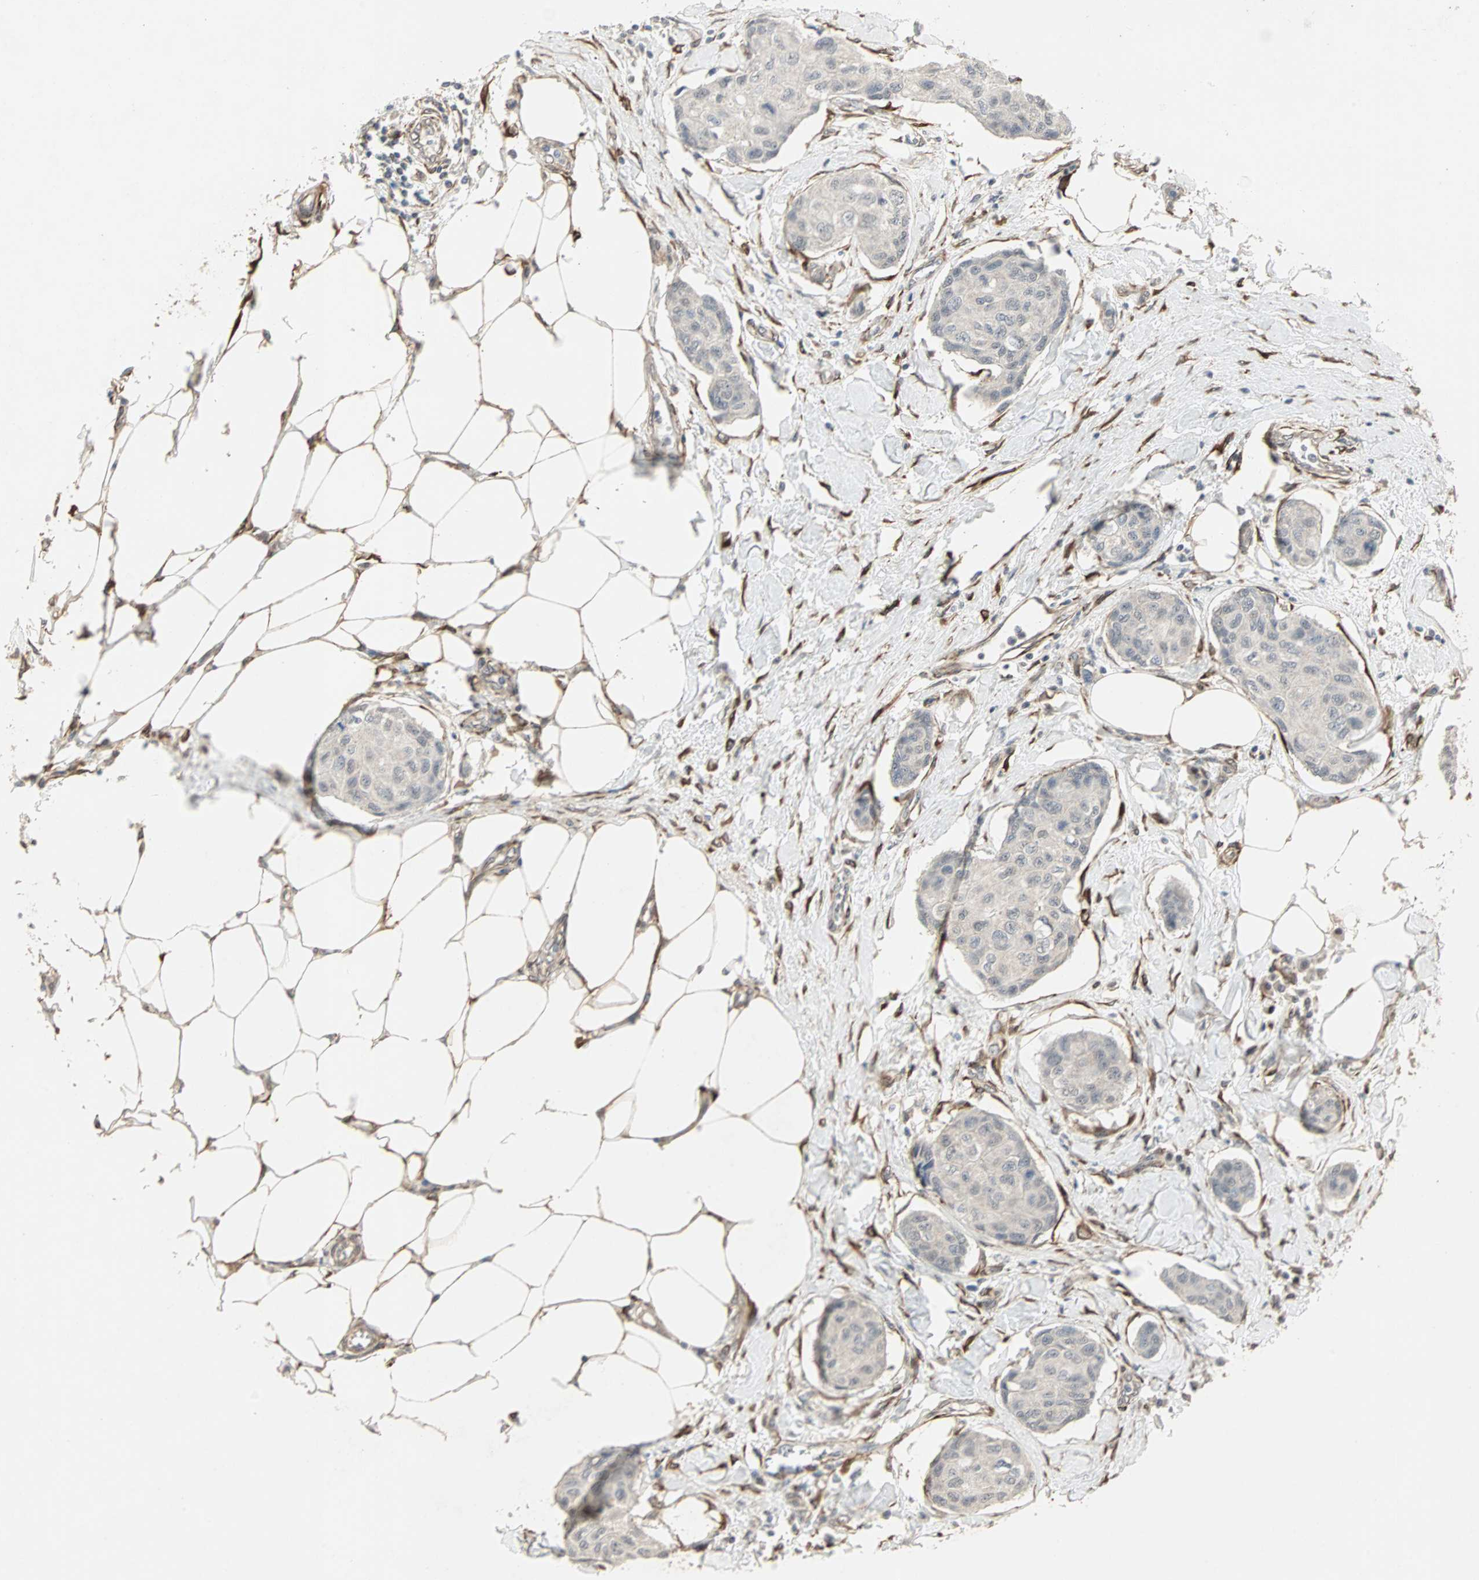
{"staining": {"intensity": "negative", "quantity": "none", "location": "none"}, "tissue": "breast cancer", "cell_type": "Tumor cells", "image_type": "cancer", "snomed": [{"axis": "morphology", "description": "Duct carcinoma"}, {"axis": "topography", "description": "Breast"}], "caption": "Tumor cells show no significant protein positivity in breast infiltrating ductal carcinoma.", "gene": "TRPV4", "patient": {"sex": "female", "age": 80}}